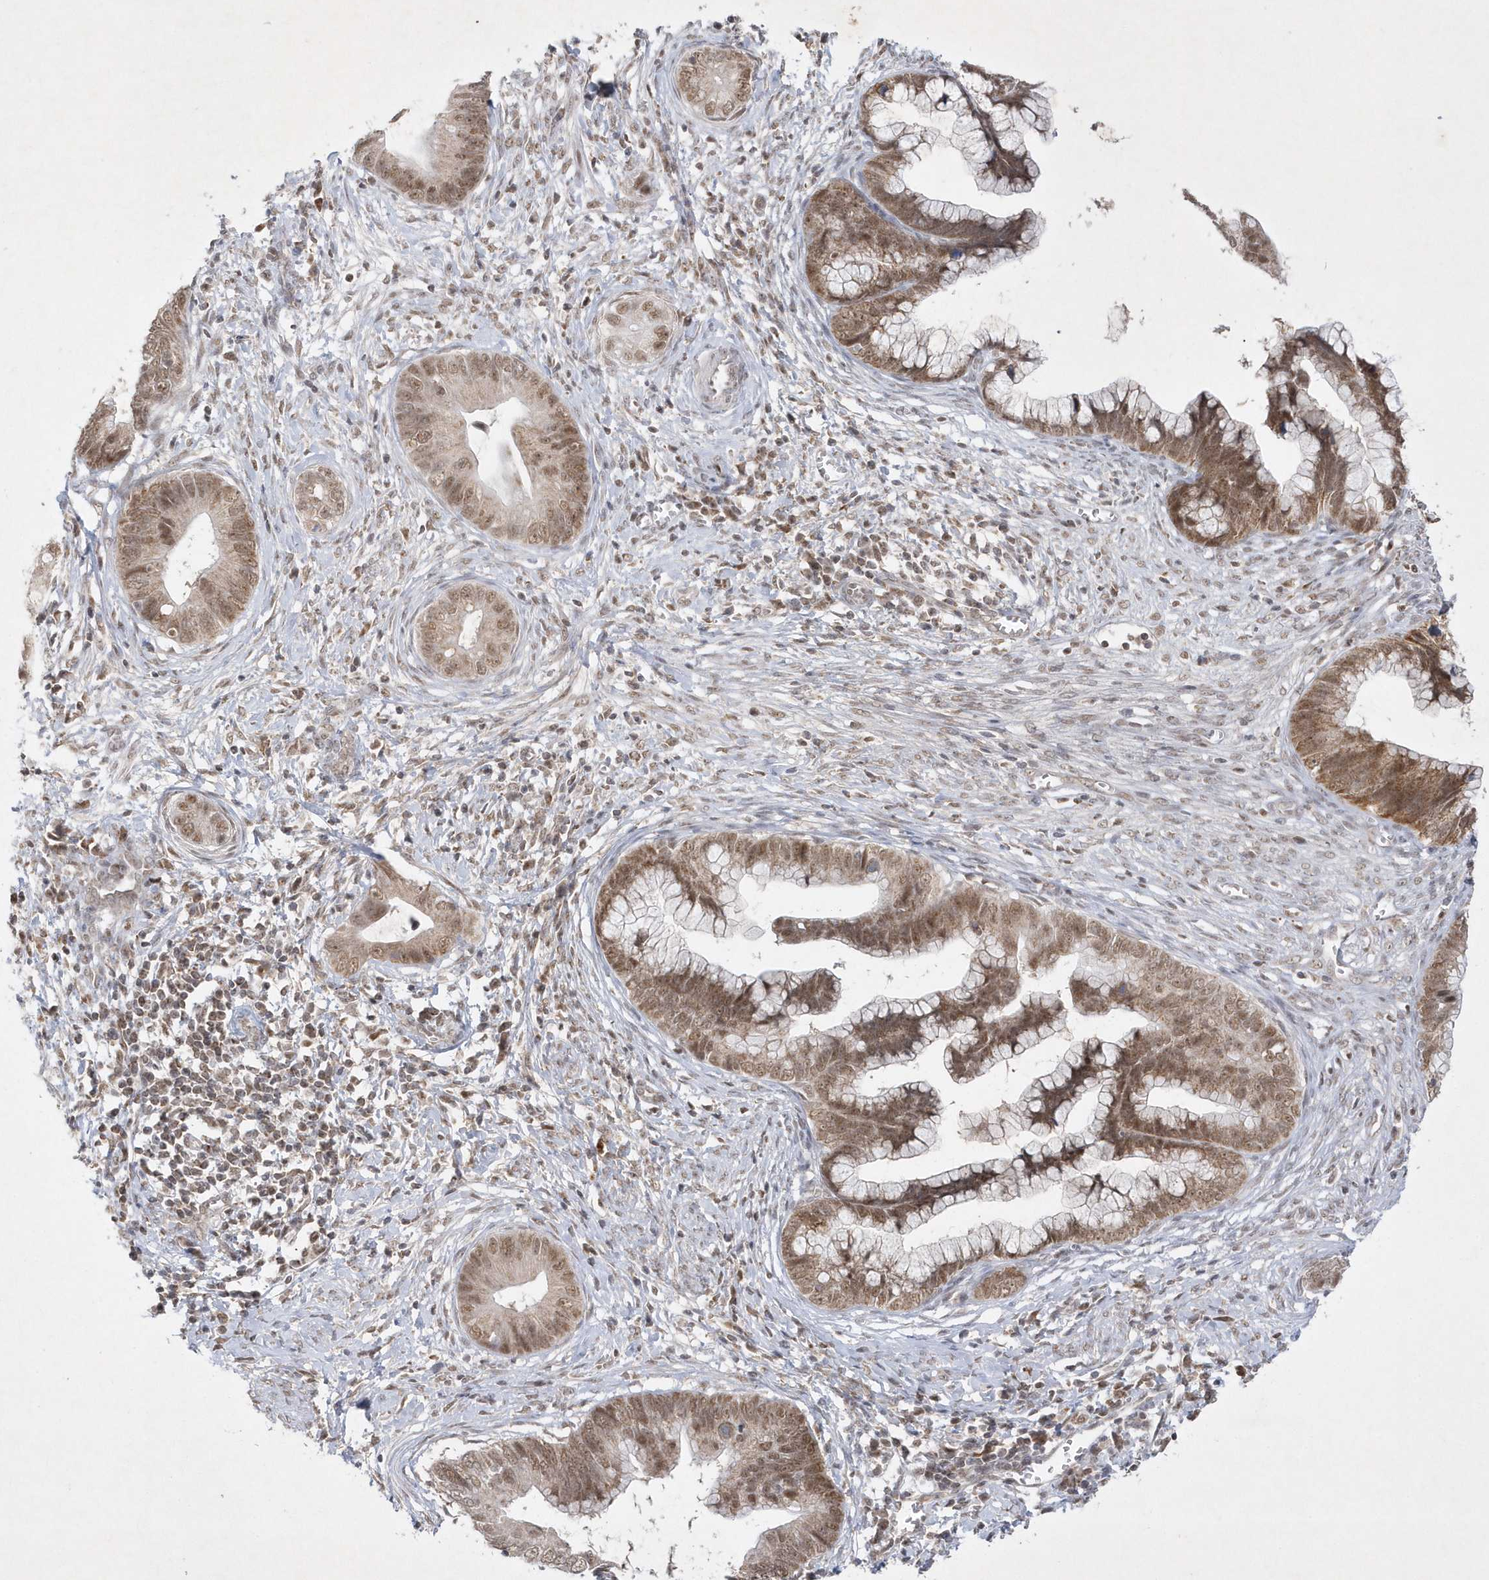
{"staining": {"intensity": "moderate", "quantity": ">75%", "location": "nuclear"}, "tissue": "cervical cancer", "cell_type": "Tumor cells", "image_type": "cancer", "snomed": [{"axis": "morphology", "description": "Adenocarcinoma, NOS"}, {"axis": "topography", "description": "Cervix"}], "caption": "Cervical cancer (adenocarcinoma) was stained to show a protein in brown. There is medium levels of moderate nuclear staining in about >75% of tumor cells.", "gene": "CPSF3", "patient": {"sex": "female", "age": 44}}